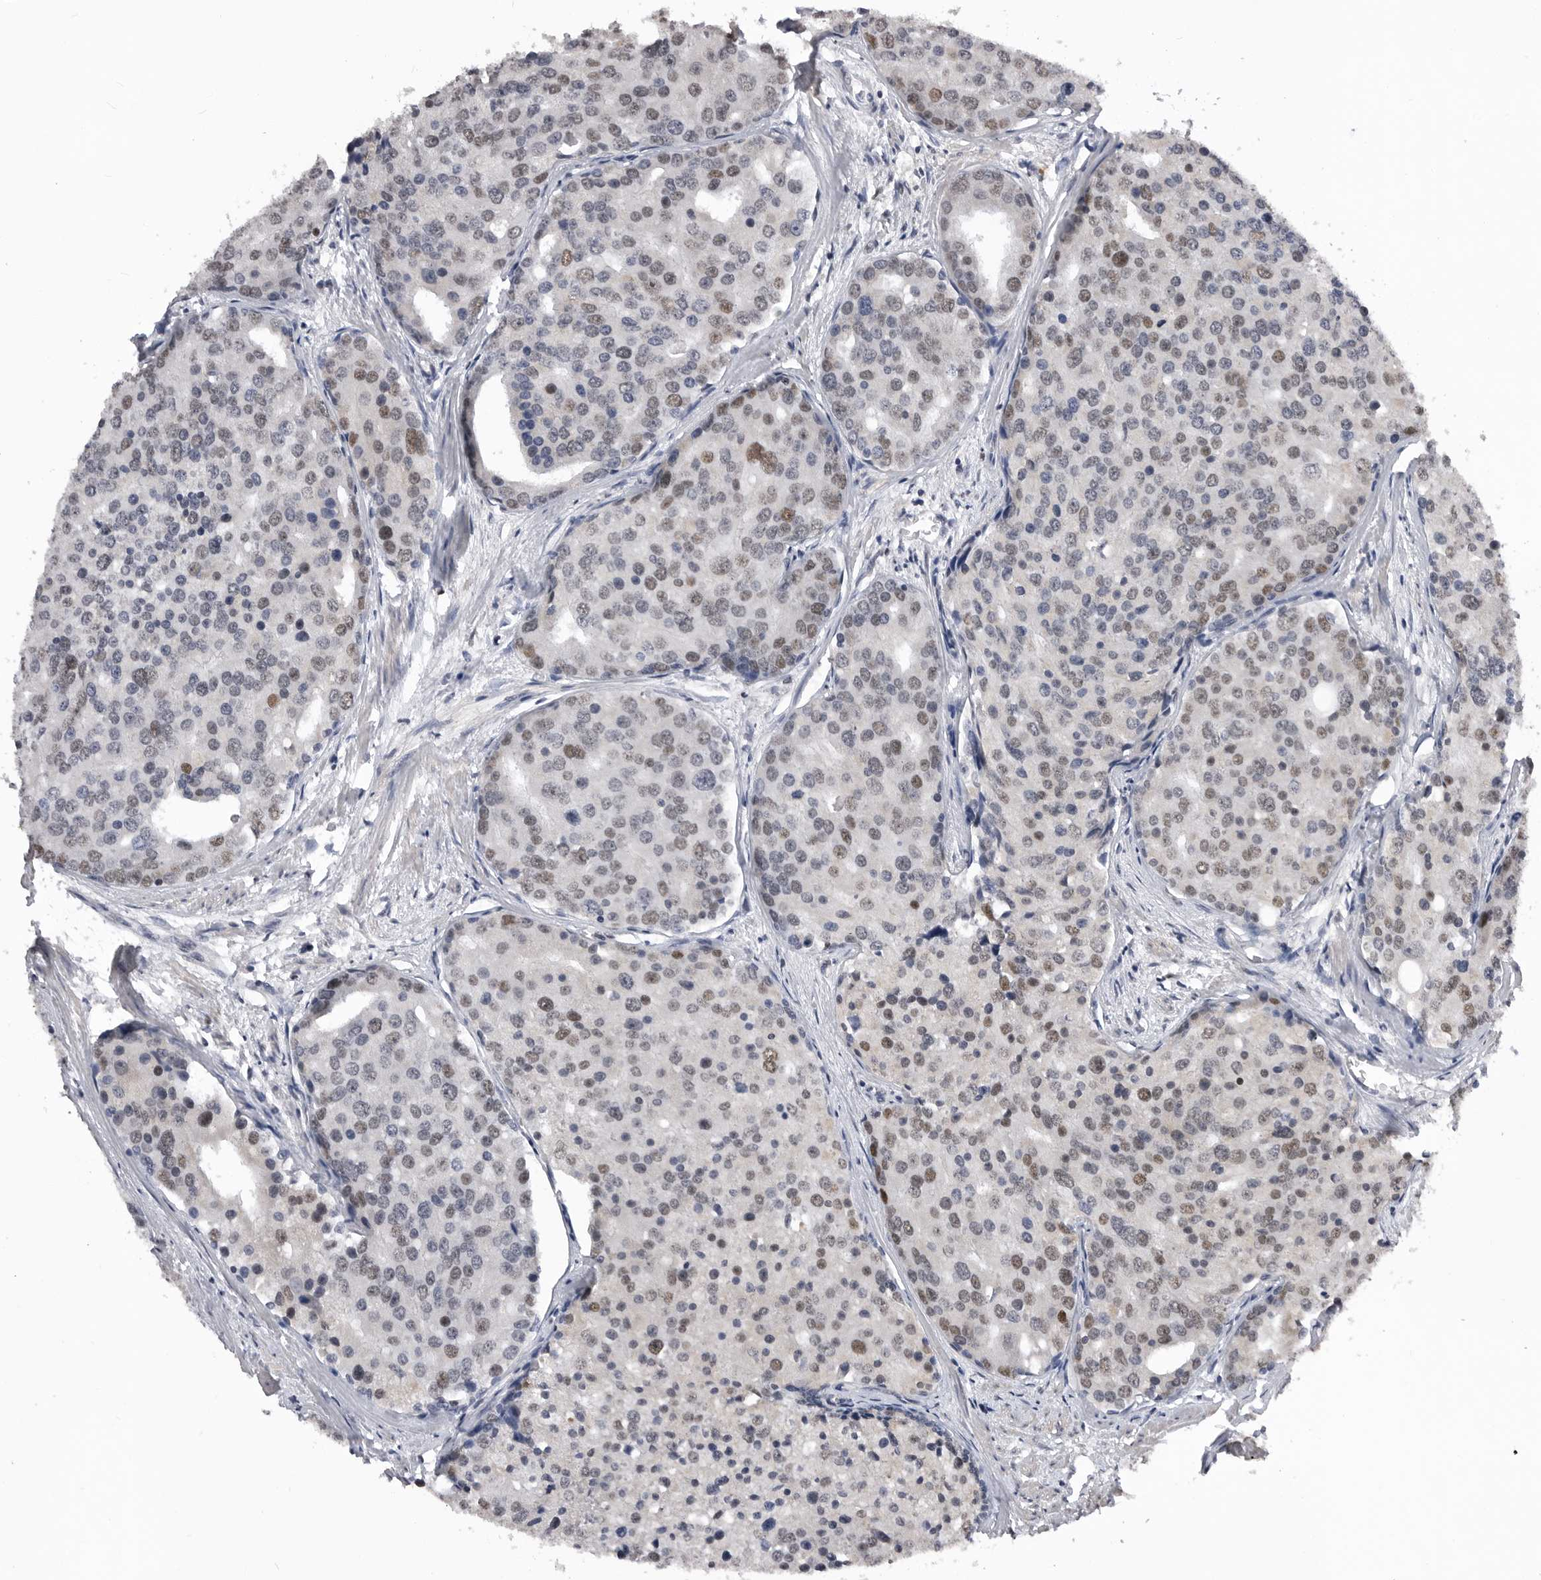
{"staining": {"intensity": "moderate", "quantity": "25%-75%", "location": "nuclear"}, "tissue": "prostate cancer", "cell_type": "Tumor cells", "image_type": "cancer", "snomed": [{"axis": "morphology", "description": "Adenocarcinoma, High grade"}, {"axis": "topography", "description": "Prostate"}], "caption": "The photomicrograph displays immunohistochemical staining of prostate cancer. There is moderate nuclear positivity is appreciated in about 25%-75% of tumor cells.", "gene": "SMARCC1", "patient": {"sex": "male", "age": 50}}